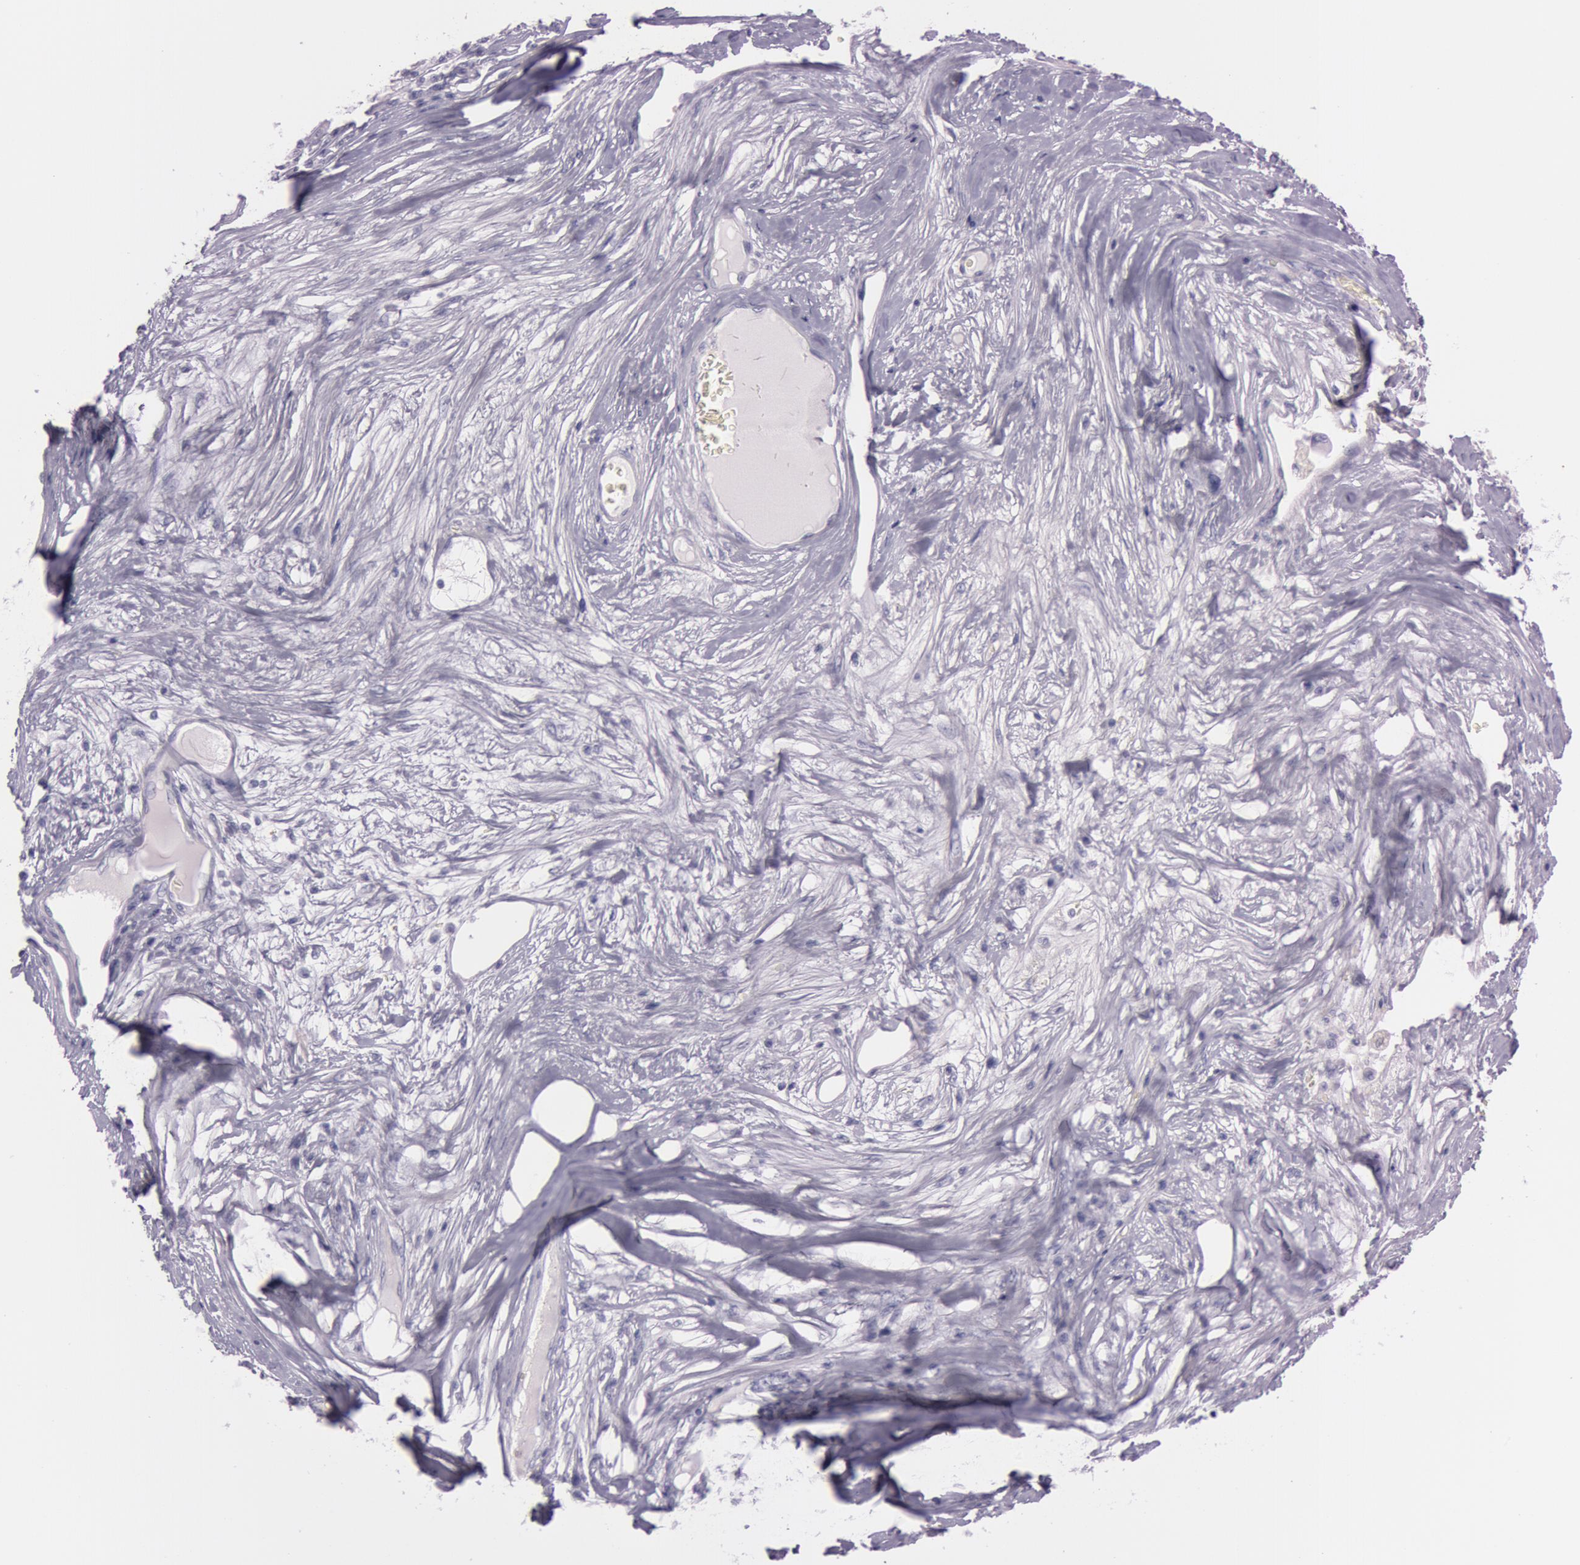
{"staining": {"intensity": "negative", "quantity": "none", "location": "none"}, "tissue": "melanoma", "cell_type": "Tumor cells", "image_type": "cancer", "snomed": [{"axis": "morphology", "description": "Malignant melanoma, NOS"}, {"axis": "topography", "description": "Skin"}], "caption": "There is no significant positivity in tumor cells of malignant melanoma.", "gene": "S100A7", "patient": {"sex": "female", "age": 77}}